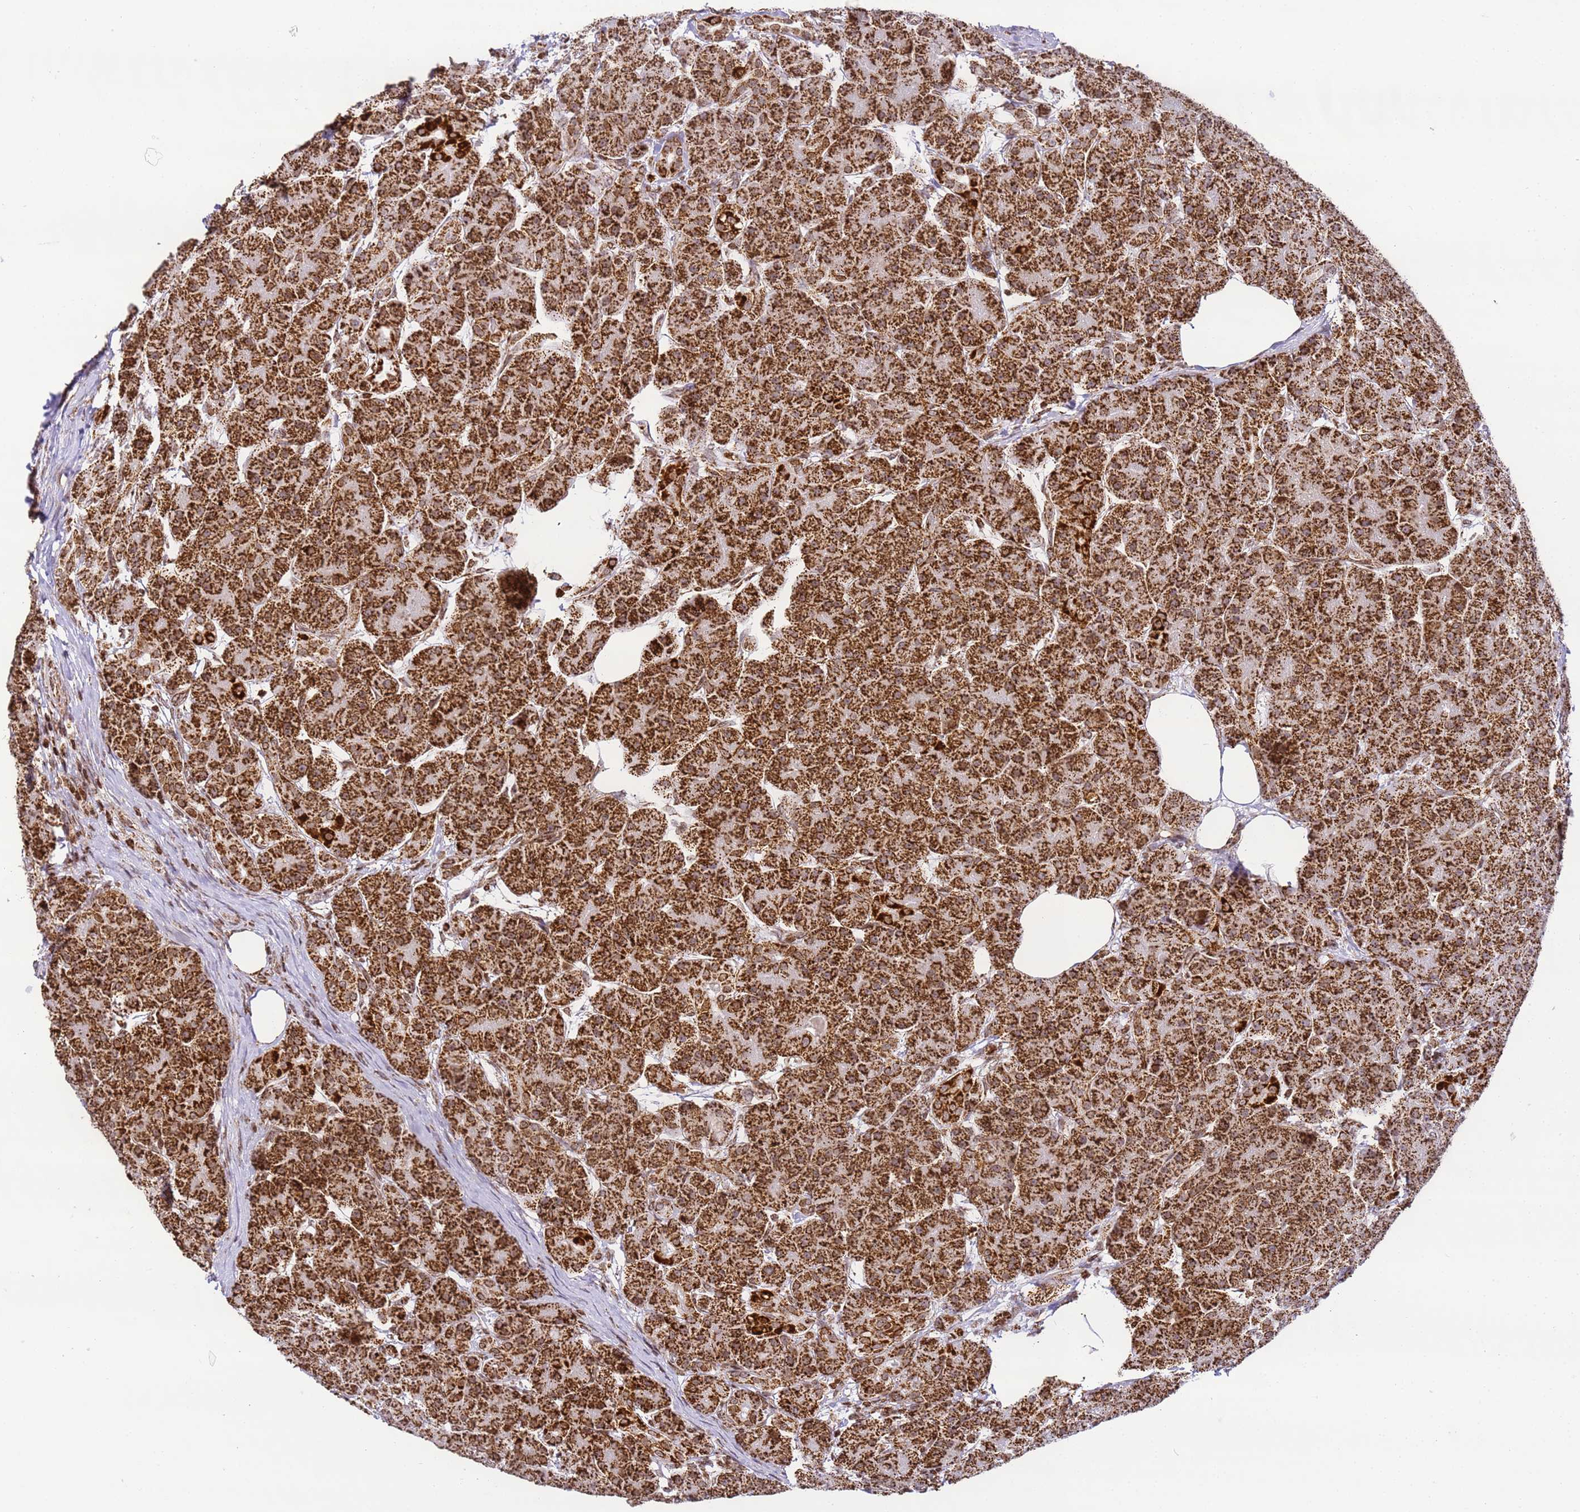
{"staining": {"intensity": "strong", "quantity": ">75%", "location": "cytoplasmic/membranous"}, "tissue": "pancreas", "cell_type": "Exocrine glandular cells", "image_type": "normal", "snomed": [{"axis": "morphology", "description": "Normal tissue, NOS"}, {"axis": "topography", "description": "Pancreas"}], "caption": "Pancreas stained for a protein reveals strong cytoplasmic/membranous positivity in exocrine glandular cells. The protein of interest is stained brown, and the nuclei are stained in blue (DAB (3,3'-diaminobenzidine) IHC with brightfield microscopy, high magnification).", "gene": "HSPE1", "patient": {"sex": "male", "age": 63}}